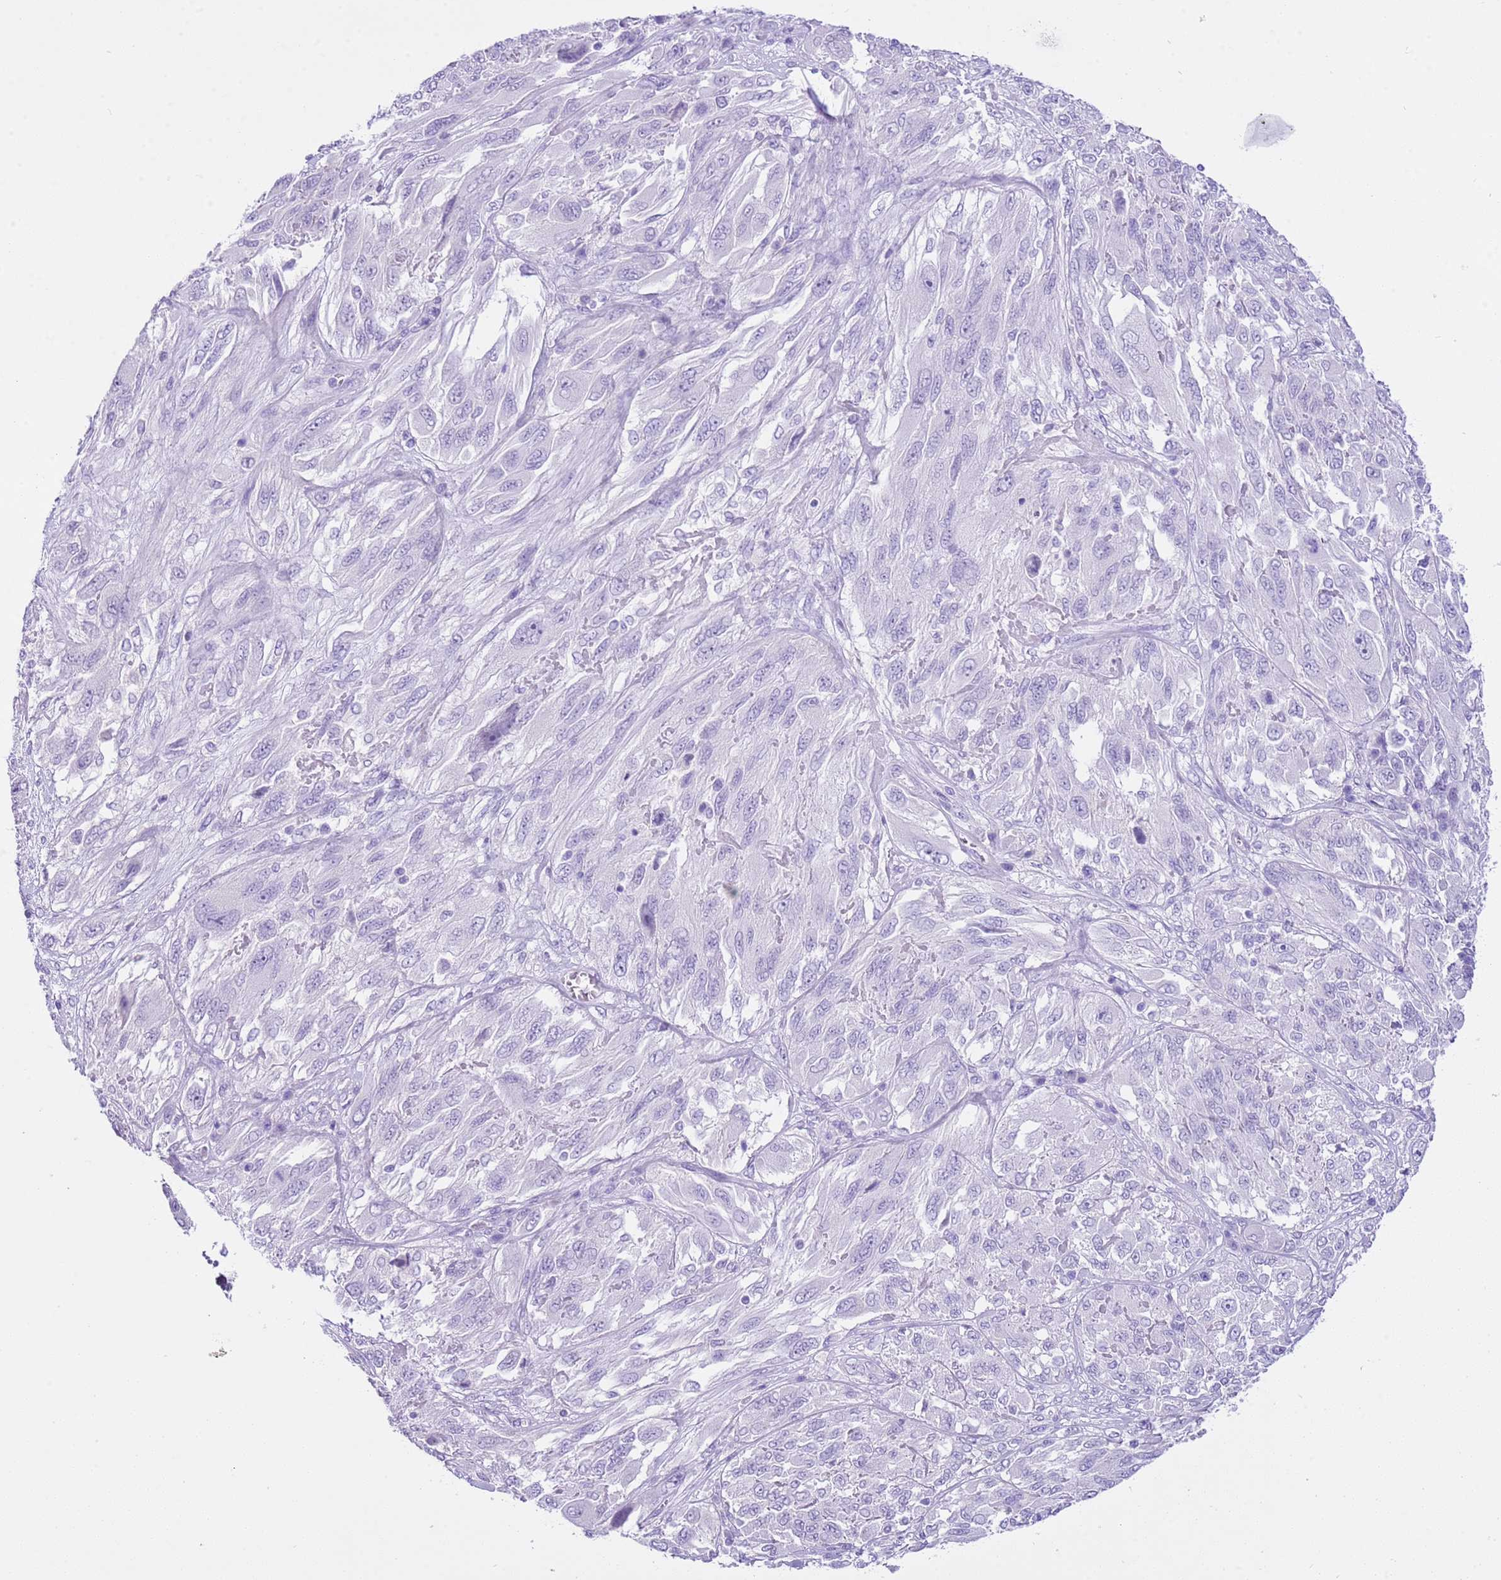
{"staining": {"intensity": "negative", "quantity": "none", "location": "none"}, "tissue": "melanoma", "cell_type": "Tumor cells", "image_type": "cancer", "snomed": [{"axis": "morphology", "description": "Malignant melanoma, NOS"}, {"axis": "topography", "description": "Skin"}], "caption": "Immunohistochemical staining of melanoma displays no significant expression in tumor cells.", "gene": "CPB1", "patient": {"sex": "female", "age": 91}}